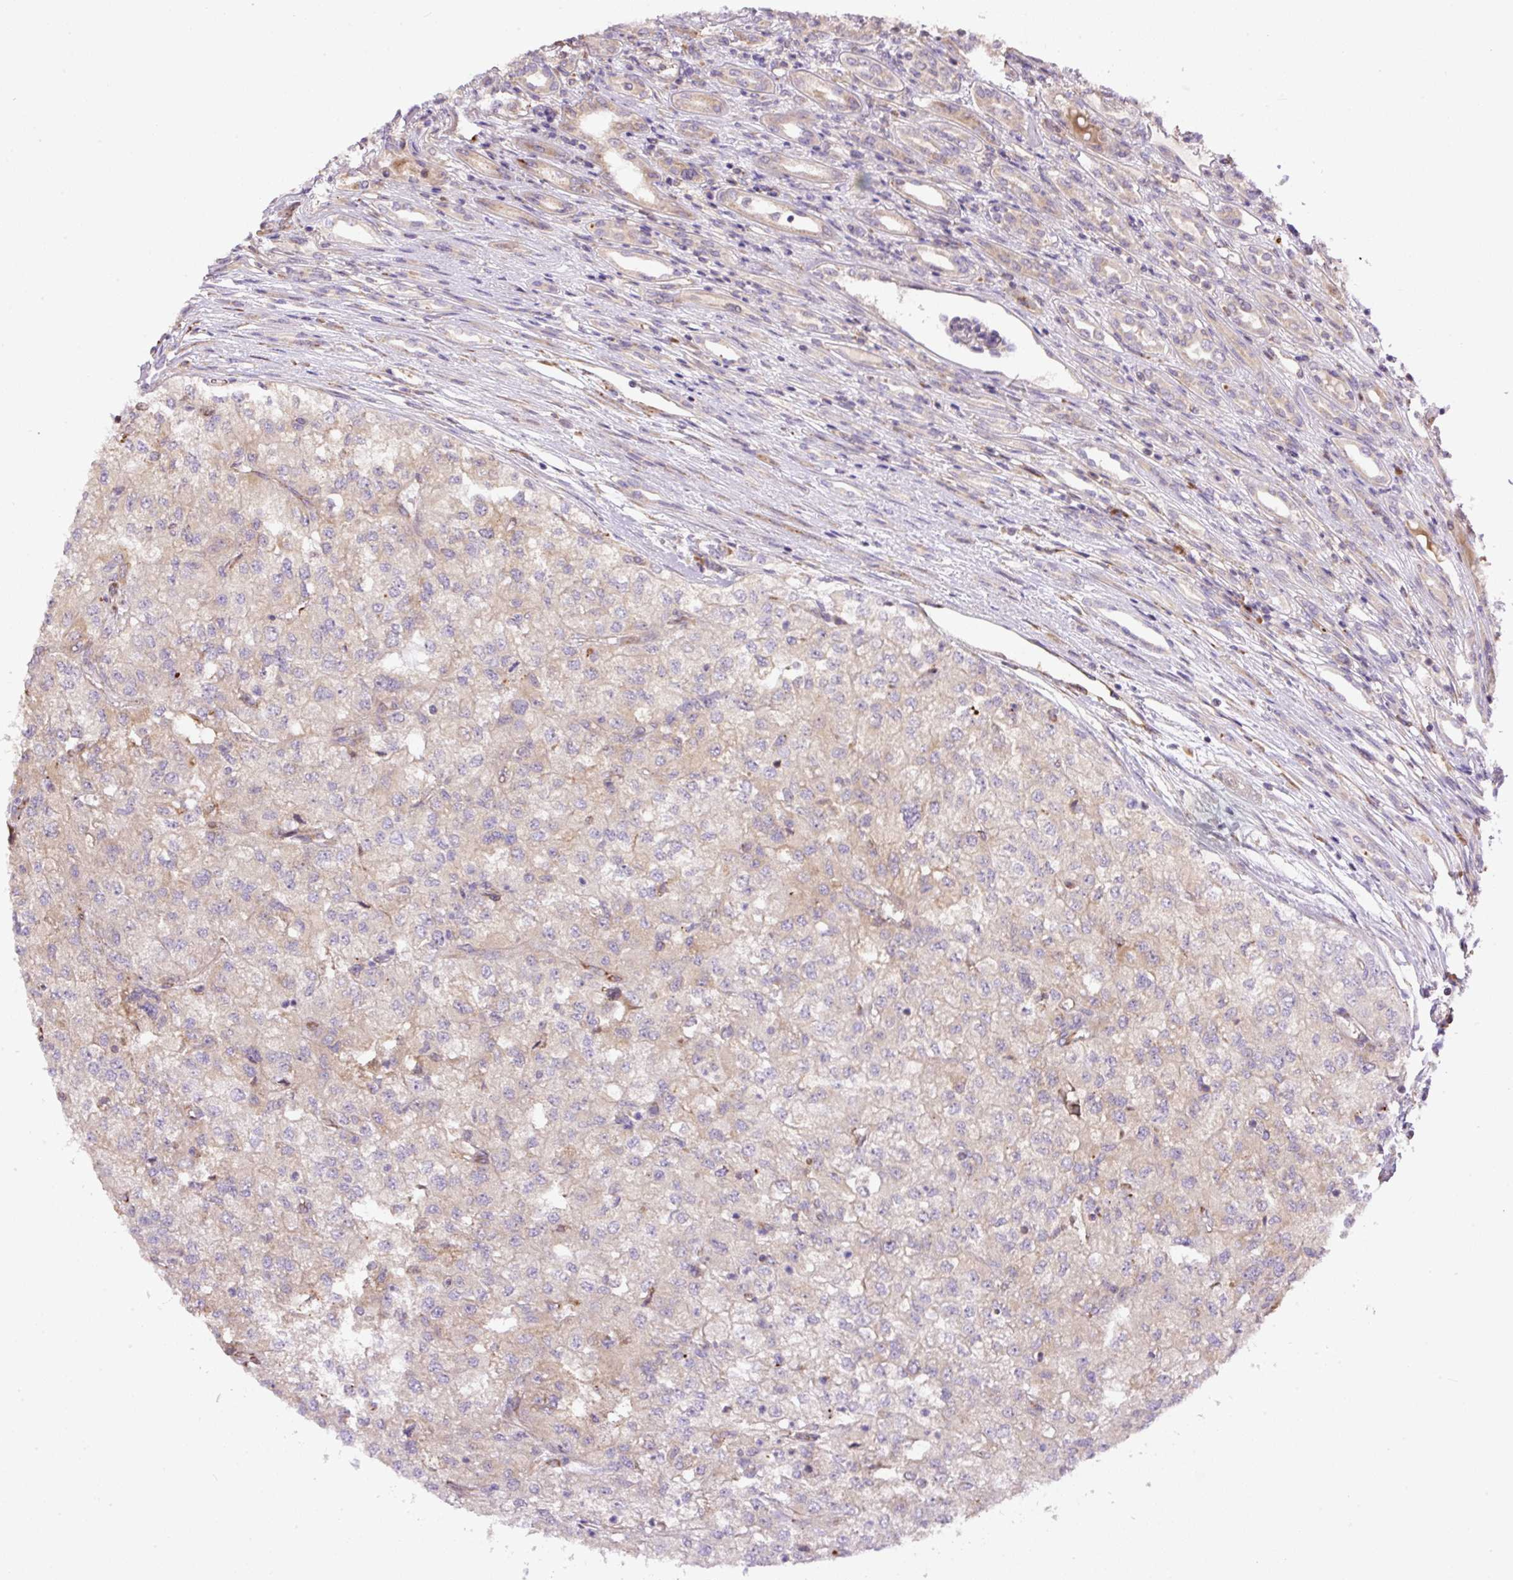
{"staining": {"intensity": "negative", "quantity": "none", "location": "none"}, "tissue": "renal cancer", "cell_type": "Tumor cells", "image_type": "cancer", "snomed": [{"axis": "morphology", "description": "Adenocarcinoma, NOS"}, {"axis": "topography", "description": "Kidney"}], "caption": "Renal adenocarcinoma was stained to show a protein in brown. There is no significant positivity in tumor cells.", "gene": "PPME1", "patient": {"sex": "female", "age": 54}}